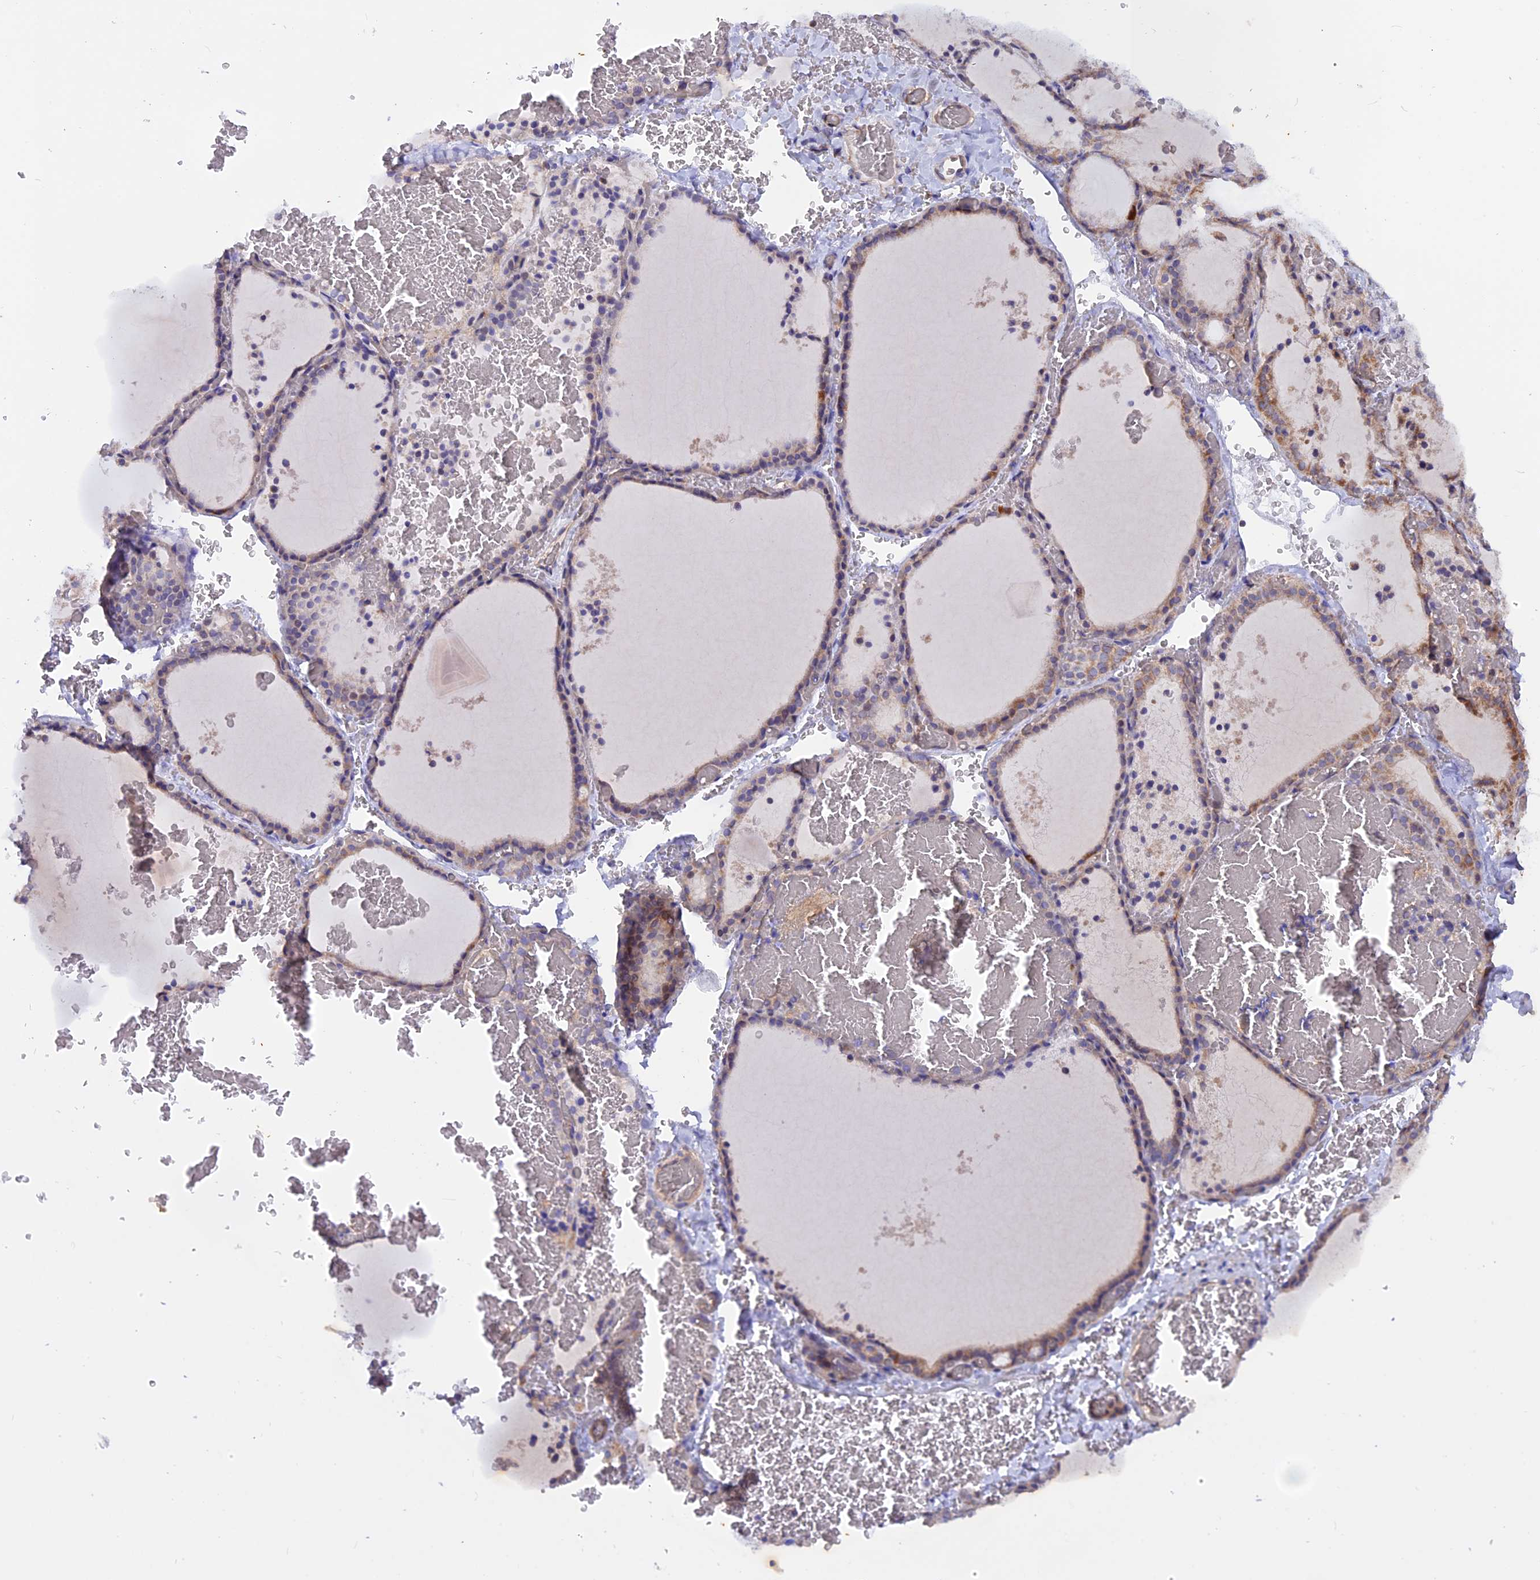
{"staining": {"intensity": "weak", "quantity": "25%-75%", "location": "cytoplasmic/membranous"}, "tissue": "thyroid gland", "cell_type": "Glandular cells", "image_type": "normal", "snomed": [{"axis": "morphology", "description": "Normal tissue, NOS"}, {"axis": "topography", "description": "Thyroid gland"}], "caption": "Immunohistochemistry (IHC) image of unremarkable thyroid gland: human thyroid gland stained using immunohistochemistry (IHC) demonstrates low levels of weak protein expression localized specifically in the cytoplasmic/membranous of glandular cells, appearing as a cytoplasmic/membranous brown color.", "gene": "HYCC1", "patient": {"sex": "female", "age": 39}}